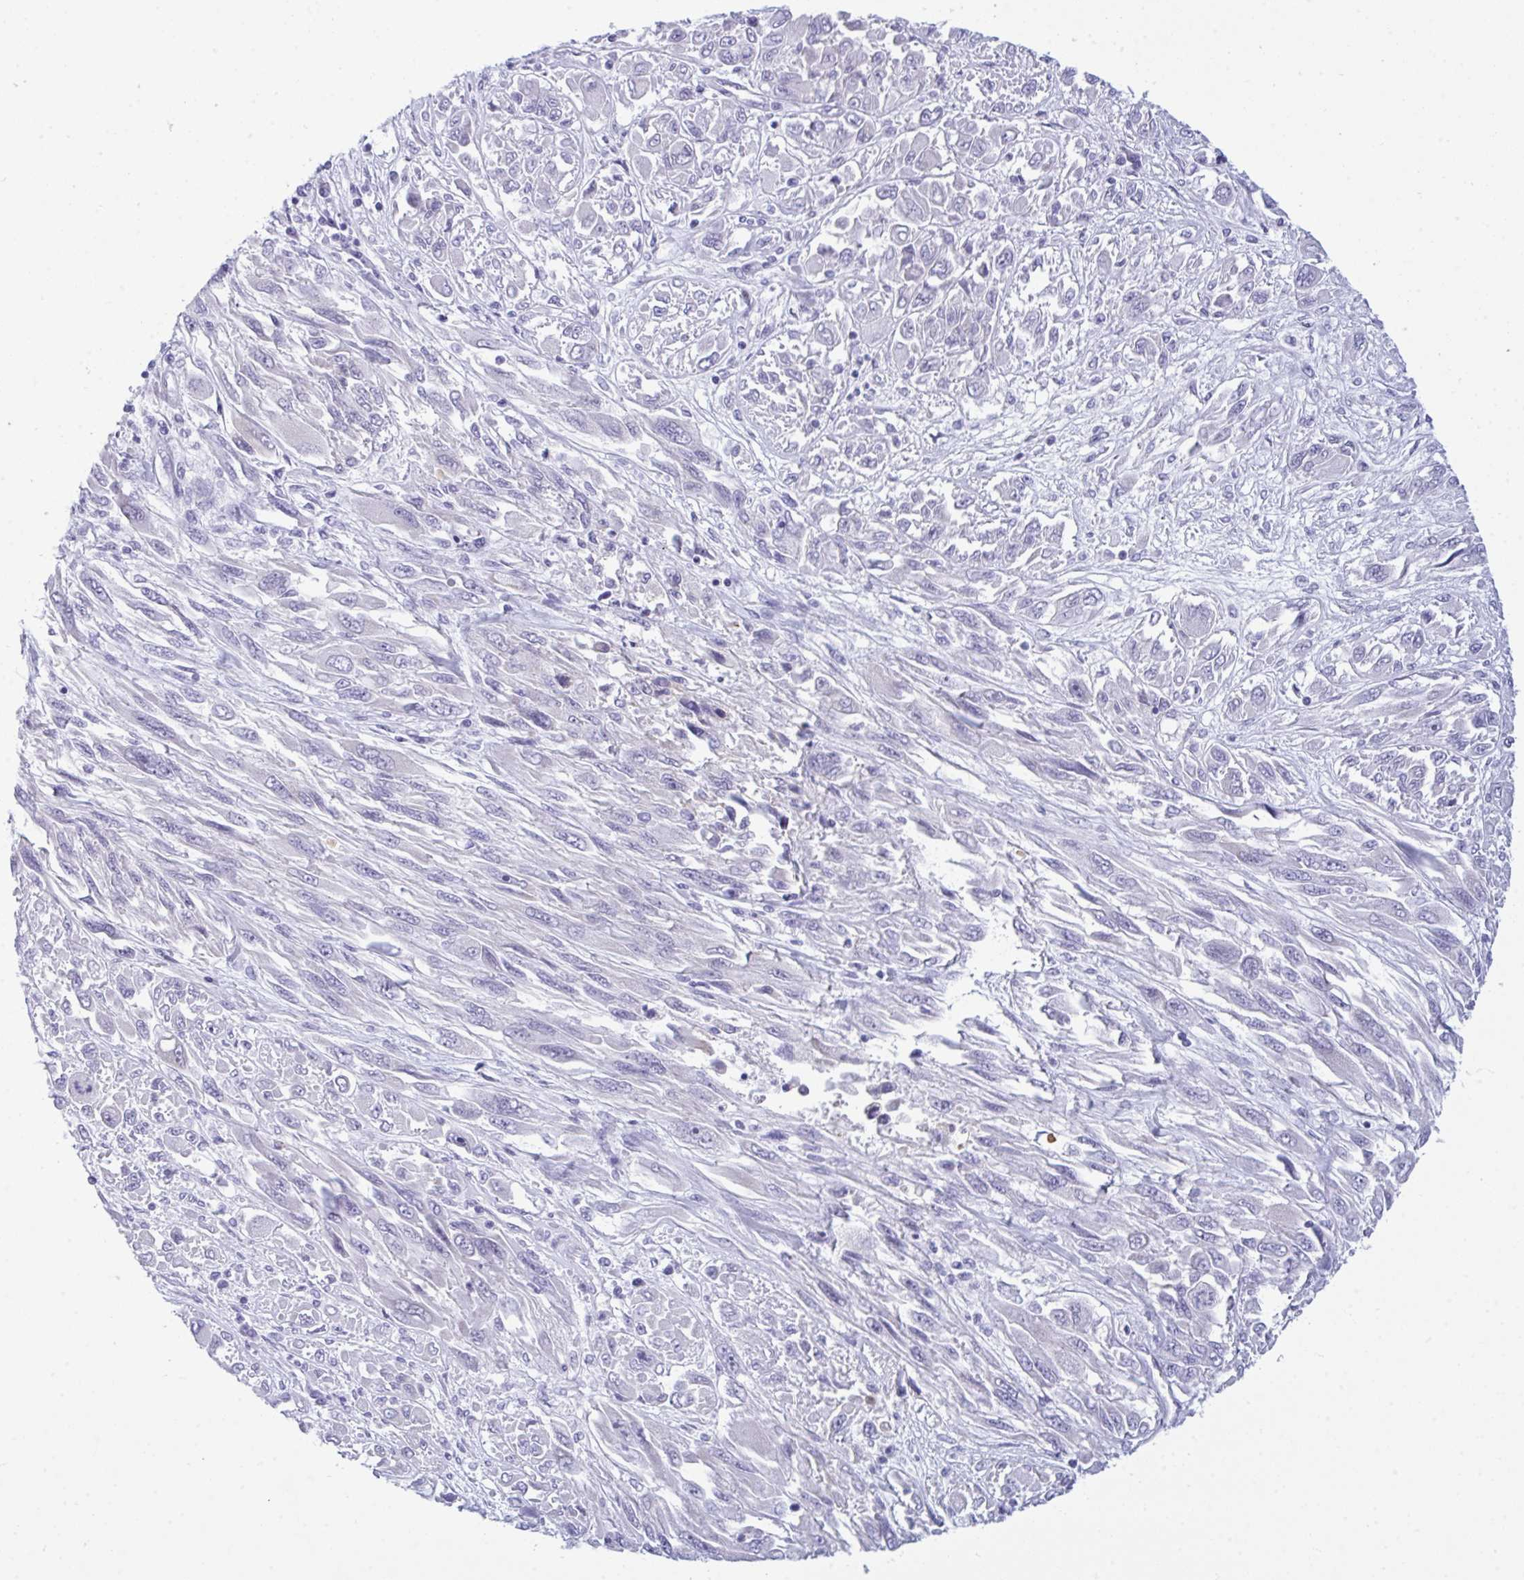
{"staining": {"intensity": "negative", "quantity": "none", "location": "none"}, "tissue": "melanoma", "cell_type": "Tumor cells", "image_type": "cancer", "snomed": [{"axis": "morphology", "description": "Malignant melanoma, NOS"}, {"axis": "topography", "description": "Skin"}], "caption": "Tumor cells show no significant protein expression in malignant melanoma.", "gene": "MYH10", "patient": {"sex": "female", "age": 91}}